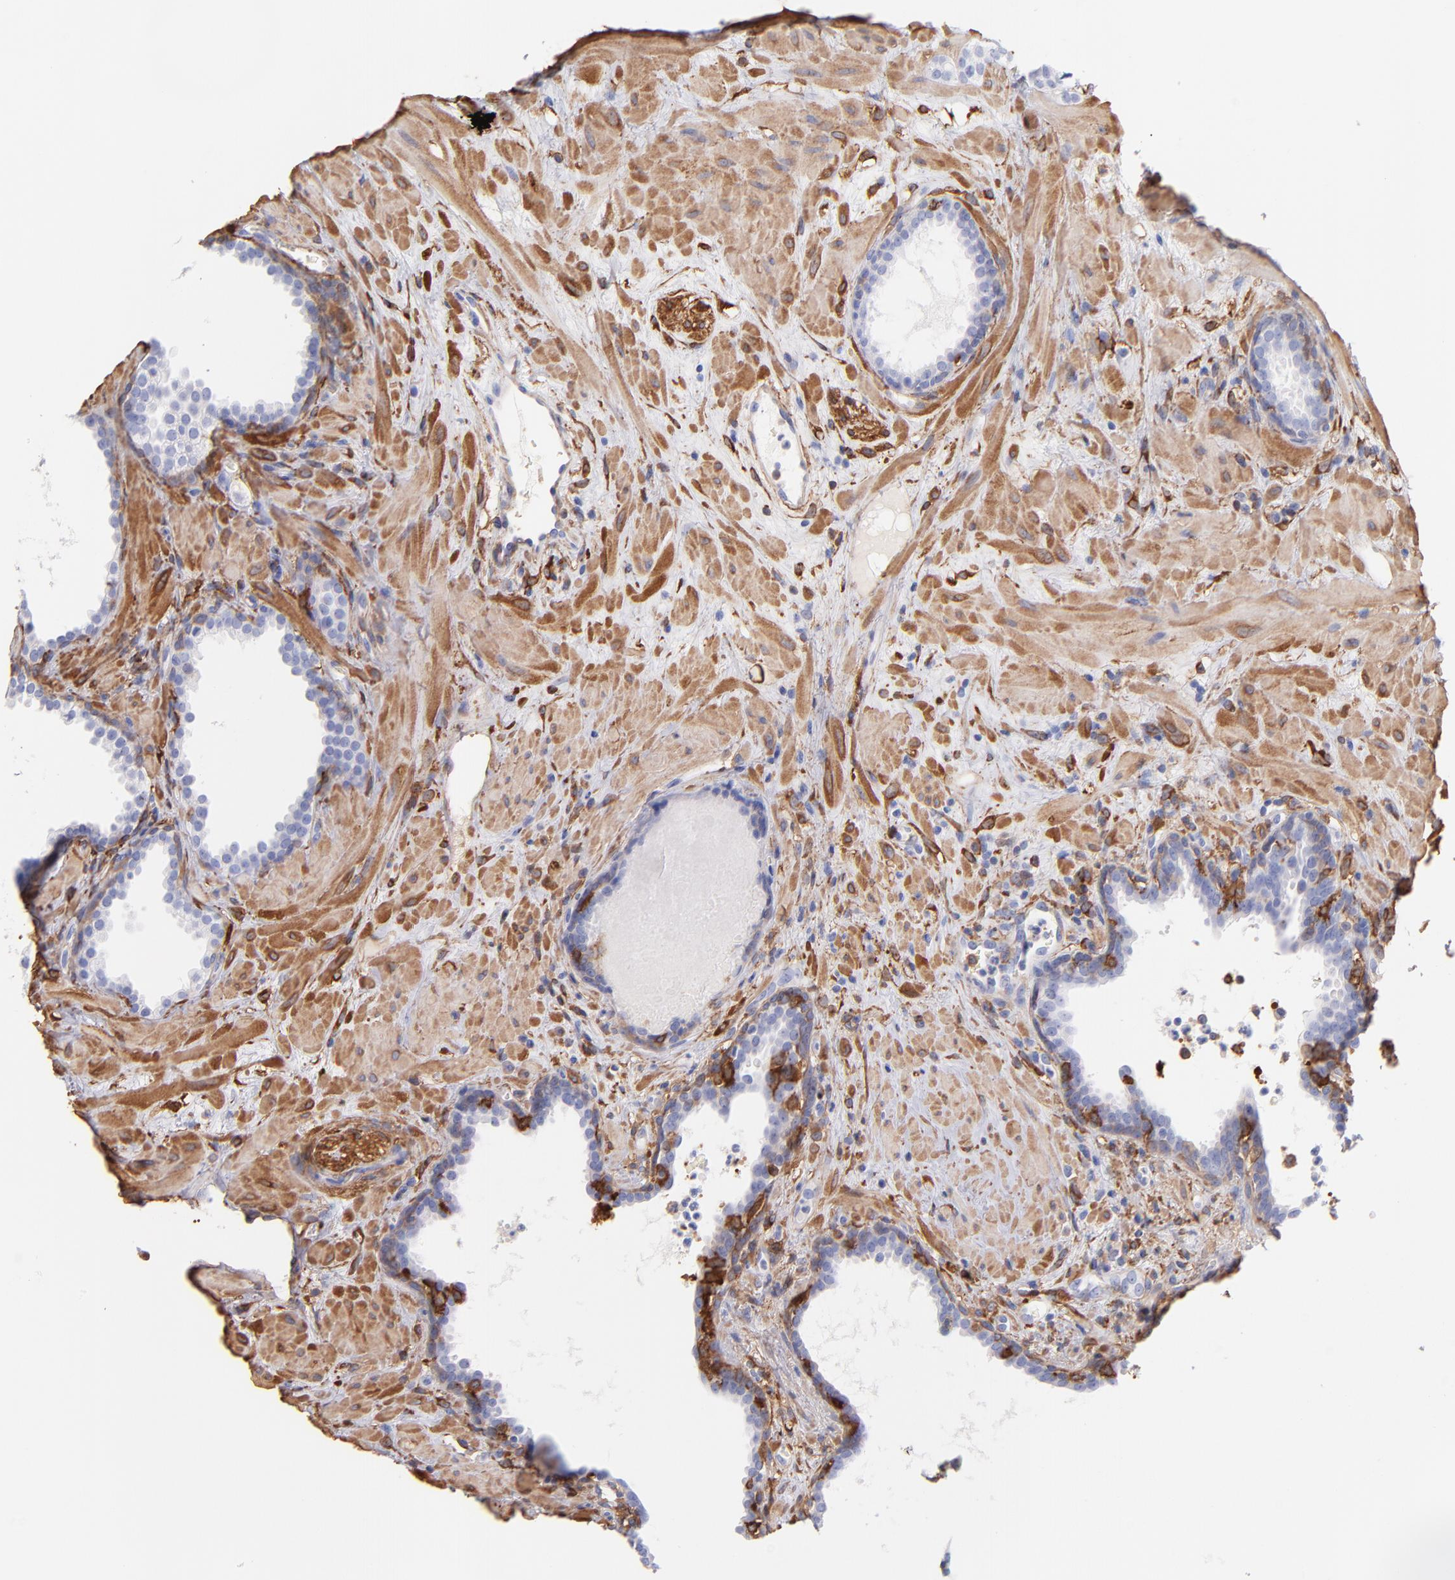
{"staining": {"intensity": "weak", "quantity": "<25%", "location": "cytoplasmic/membranous"}, "tissue": "prostate cancer", "cell_type": "Tumor cells", "image_type": "cancer", "snomed": [{"axis": "morphology", "description": "Adenocarcinoma, Low grade"}, {"axis": "topography", "description": "Prostate"}], "caption": "Human prostate adenocarcinoma (low-grade) stained for a protein using immunohistochemistry (IHC) exhibits no staining in tumor cells.", "gene": "PRKCA", "patient": {"sex": "male", "age": 57}}